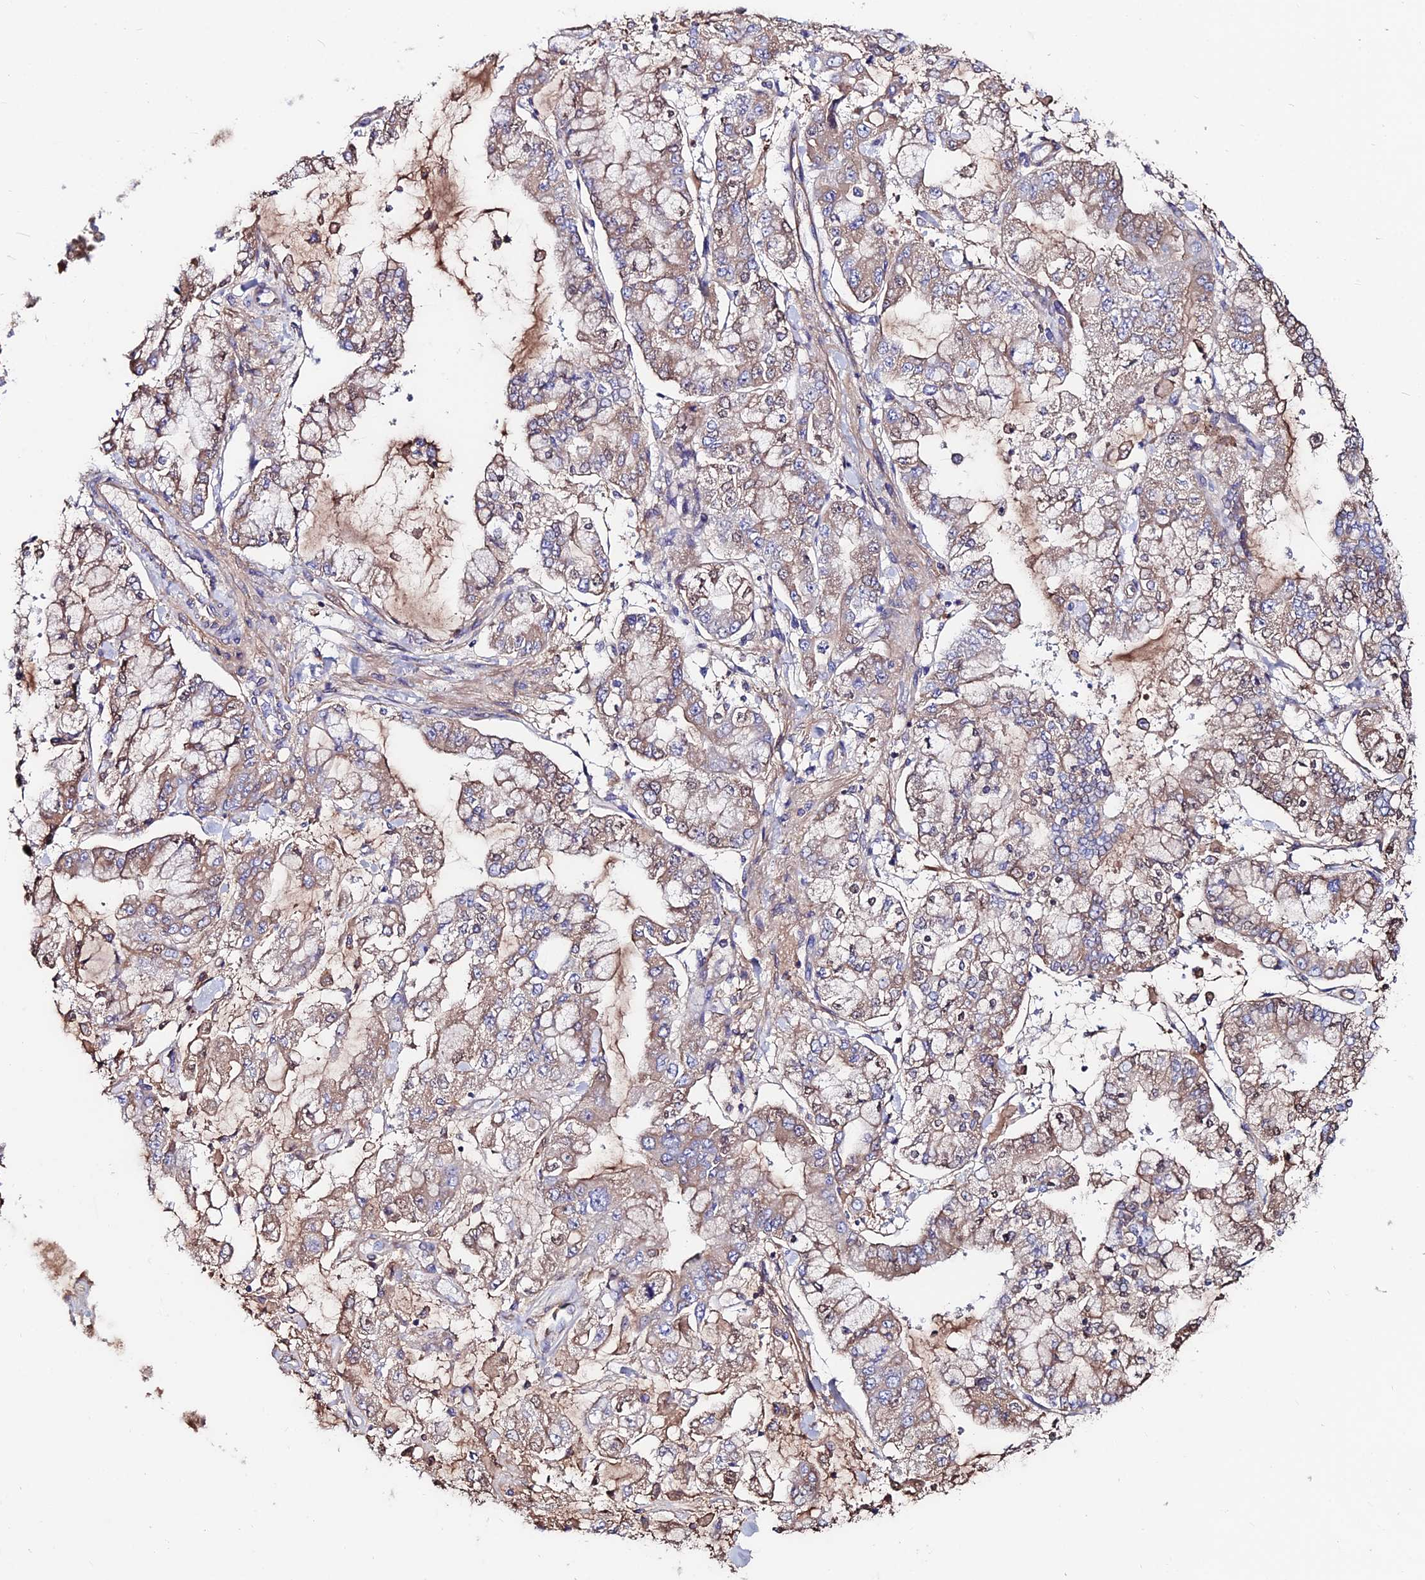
{"staining": {"intensity": "weak", "quantity": "25%-75%", "location": "cytoplasmic/membranous"}, "tissue": "stomach cancer", "cell_type": "Tumor cells", "image_type": "cancer", "snomed": [{"axis": "morphology", "description": "Normal tissue, NOS"}, {"axis": "morphology", "description": "Adenocarcinoma, NOS"}, {"axis": "topography", "description": "Stomach, upper"}, {"axis": "topography", "description": "Stomach"}], "caption": "Protein expression analysis of human stomach adenocarcinoma reveals weak cytoplasmic/membranous expression in about 25%-75% of tumor cells.", "gene": "SLC25A16", "patient": {"sex": "male", "age": 76}}